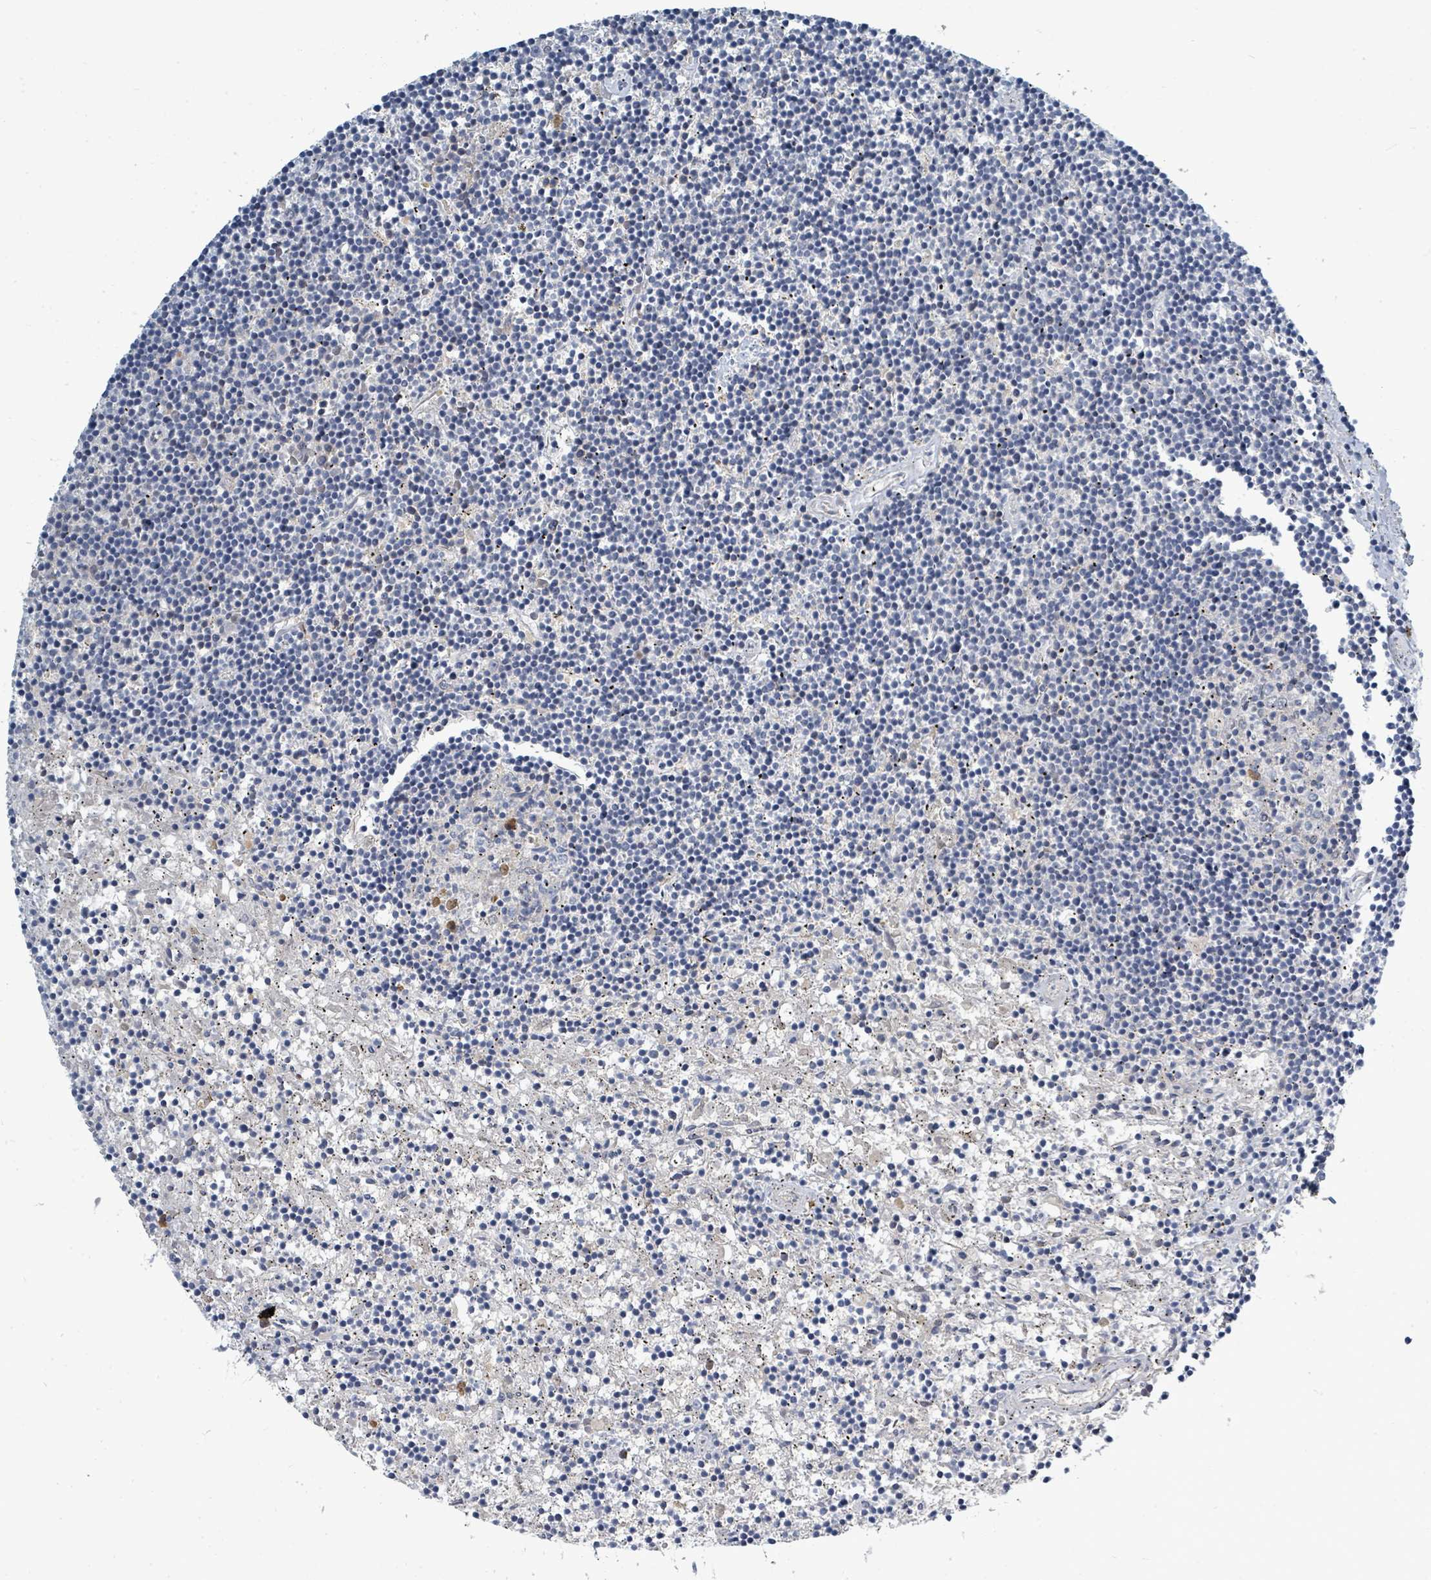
{"staining": {"intensity": "negative", "quantity": "none", "location": "none"}, "tissue": "lymphoma", "cell_type": "Tumor cells", "image_type": "cancer", "snomed": [{"axis": "morphology", "description": "Malignant lymphoma, non-Hodgkin's type, Low grade"}, {"axis": "topography", "description": "Spleen"}], "caption": "Lymphoma was stained to show a protein in brown. There is no significant expression in tumor cells. (Brightfield microscopy of DAB IHC at high magnification).", "gene": "SLC25A23", "patient": {"sex": "male", "age": 76}}